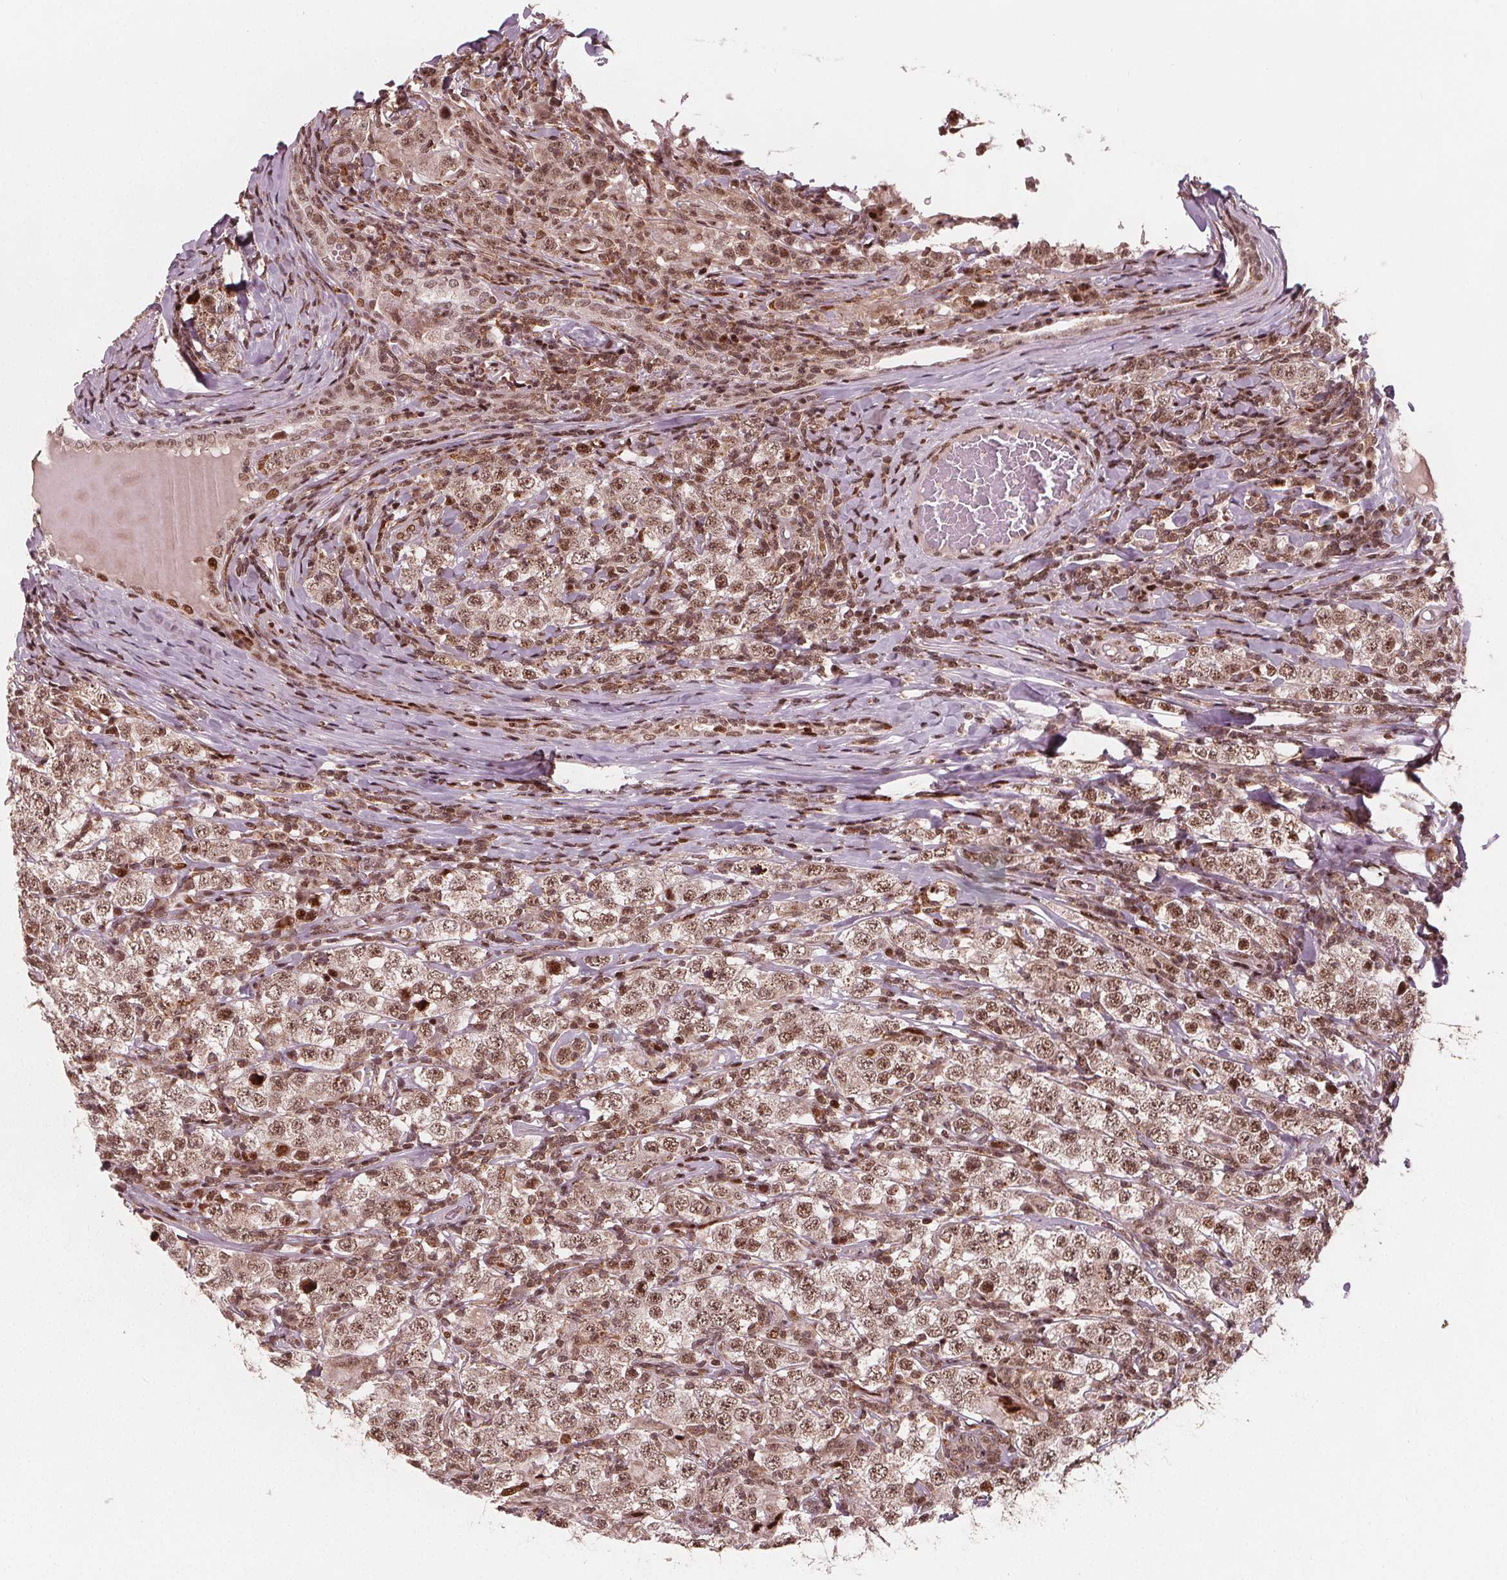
{"staining": {"intensity": "moderate", "quantity": ">75%", "location": "cytoplasmic/membranous,nuclear"}, "tissue": "testis cancer", "cell_type": "Tumor cells", "image_type": "cancer", "snomed": [{"axis": "morphology", "description": "Seminoma, NOS"}, {"axis": "morphology", "description": "Carcinoma, Embryonal, NOS"}, {"axis": "topography", "description": "Testis"}], "caption": "The photomicrograph reveals a brown stain indicating the presence of a protein in the cytoplasmic/membranous and nuclear of tumor cells in testis seminoma.", "gene": "SNRNP35", "patient": {"sex": "male", "age": 41}}